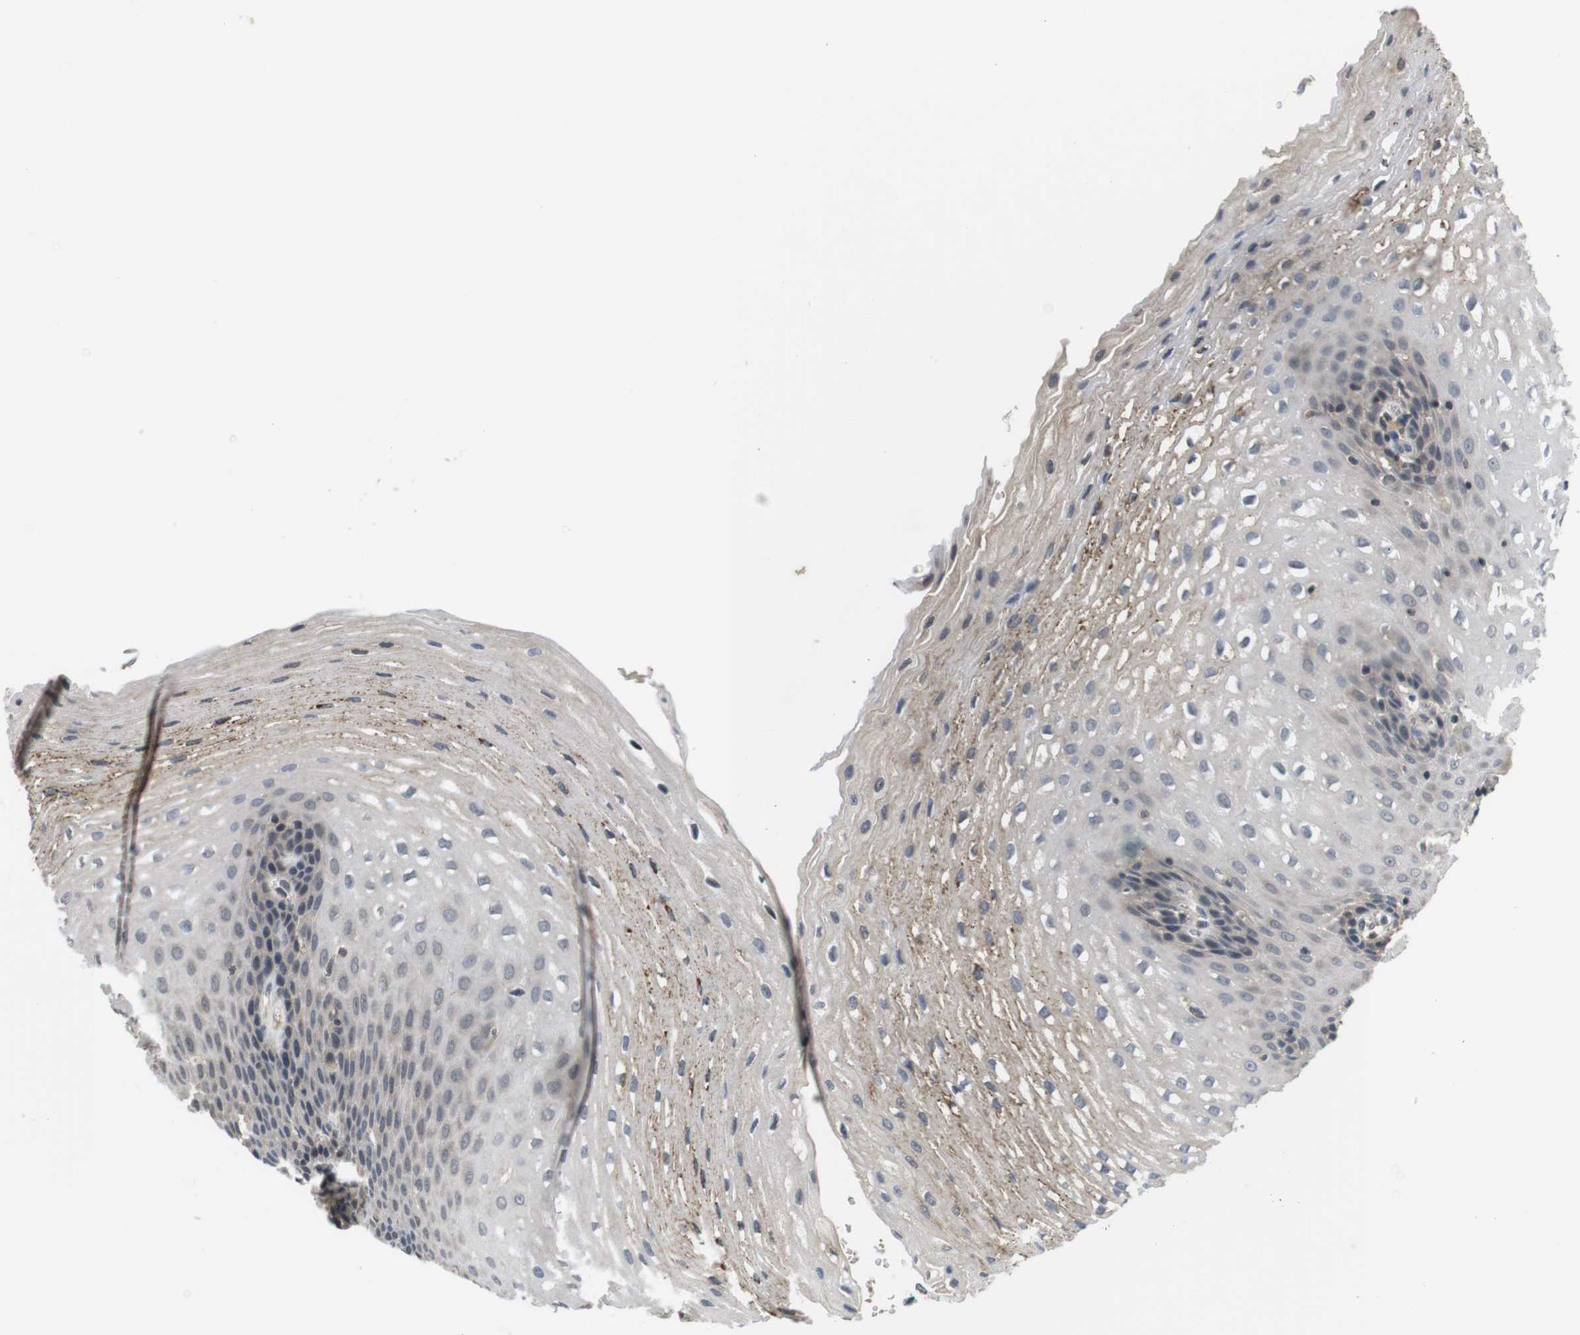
{"staining": {"intensity": "weak", "quantity": "<25%", "location": "cytoplasmic/membranous"}, "tissue": "esophagus", "cell_type": "Squamous epithelial cells", "image_type": "normal", "snomed": [{"axis": "morphology", "description": "Normal tissue, NOS"}, {"axis": "topography", "description": "Esophagus"}], "caption": "Squamous epithelial cells are negative for brown protein staining in normal esophagus. (Immunohistochemistry (ihc), brightfield microscopy, high magnification).", "gene": "FADD", "patient": {"sex": "male", "age": 48}}